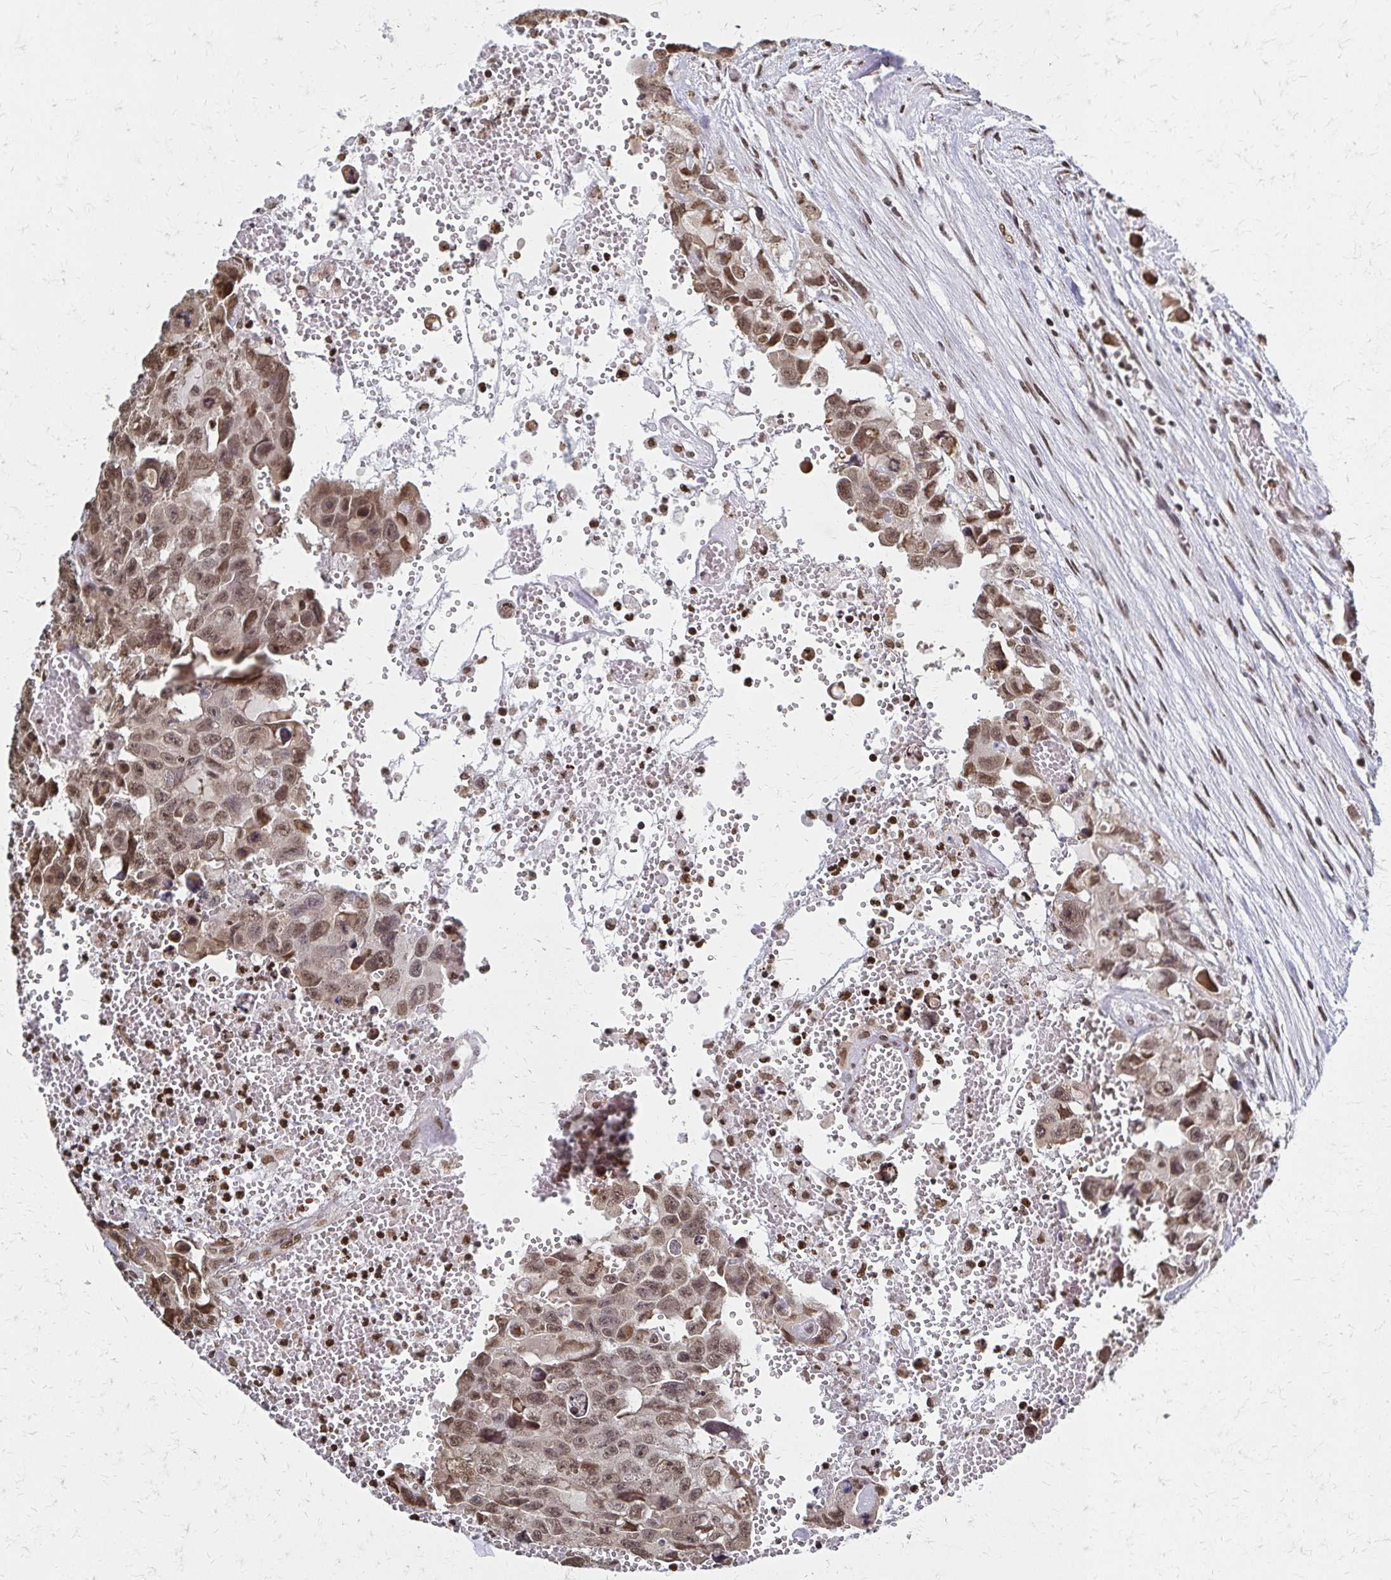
{"staining": {"intensity": "moderate", "quantity": ">75%", "location": "nuclear"}, "tissue": "testis cancer", "cell_type": "Tumor cells", "image_type": "cancer", "snomed": [{"axis": "morphology", "description": "Seminoma, NOS"}, {"axis": "topography", "description": "Testis"}], "caption": "Tumor cells demonstrate medium levels of moderate nuclear staining in approximately >75% of cells in human testis seminoma. (Stains: DAB in brown, nuclei in blue, Microscopy: brightfield microscopy at high magnification).", "gene": "HOXA9", "patient": {"sex": "male", "age": 26}}